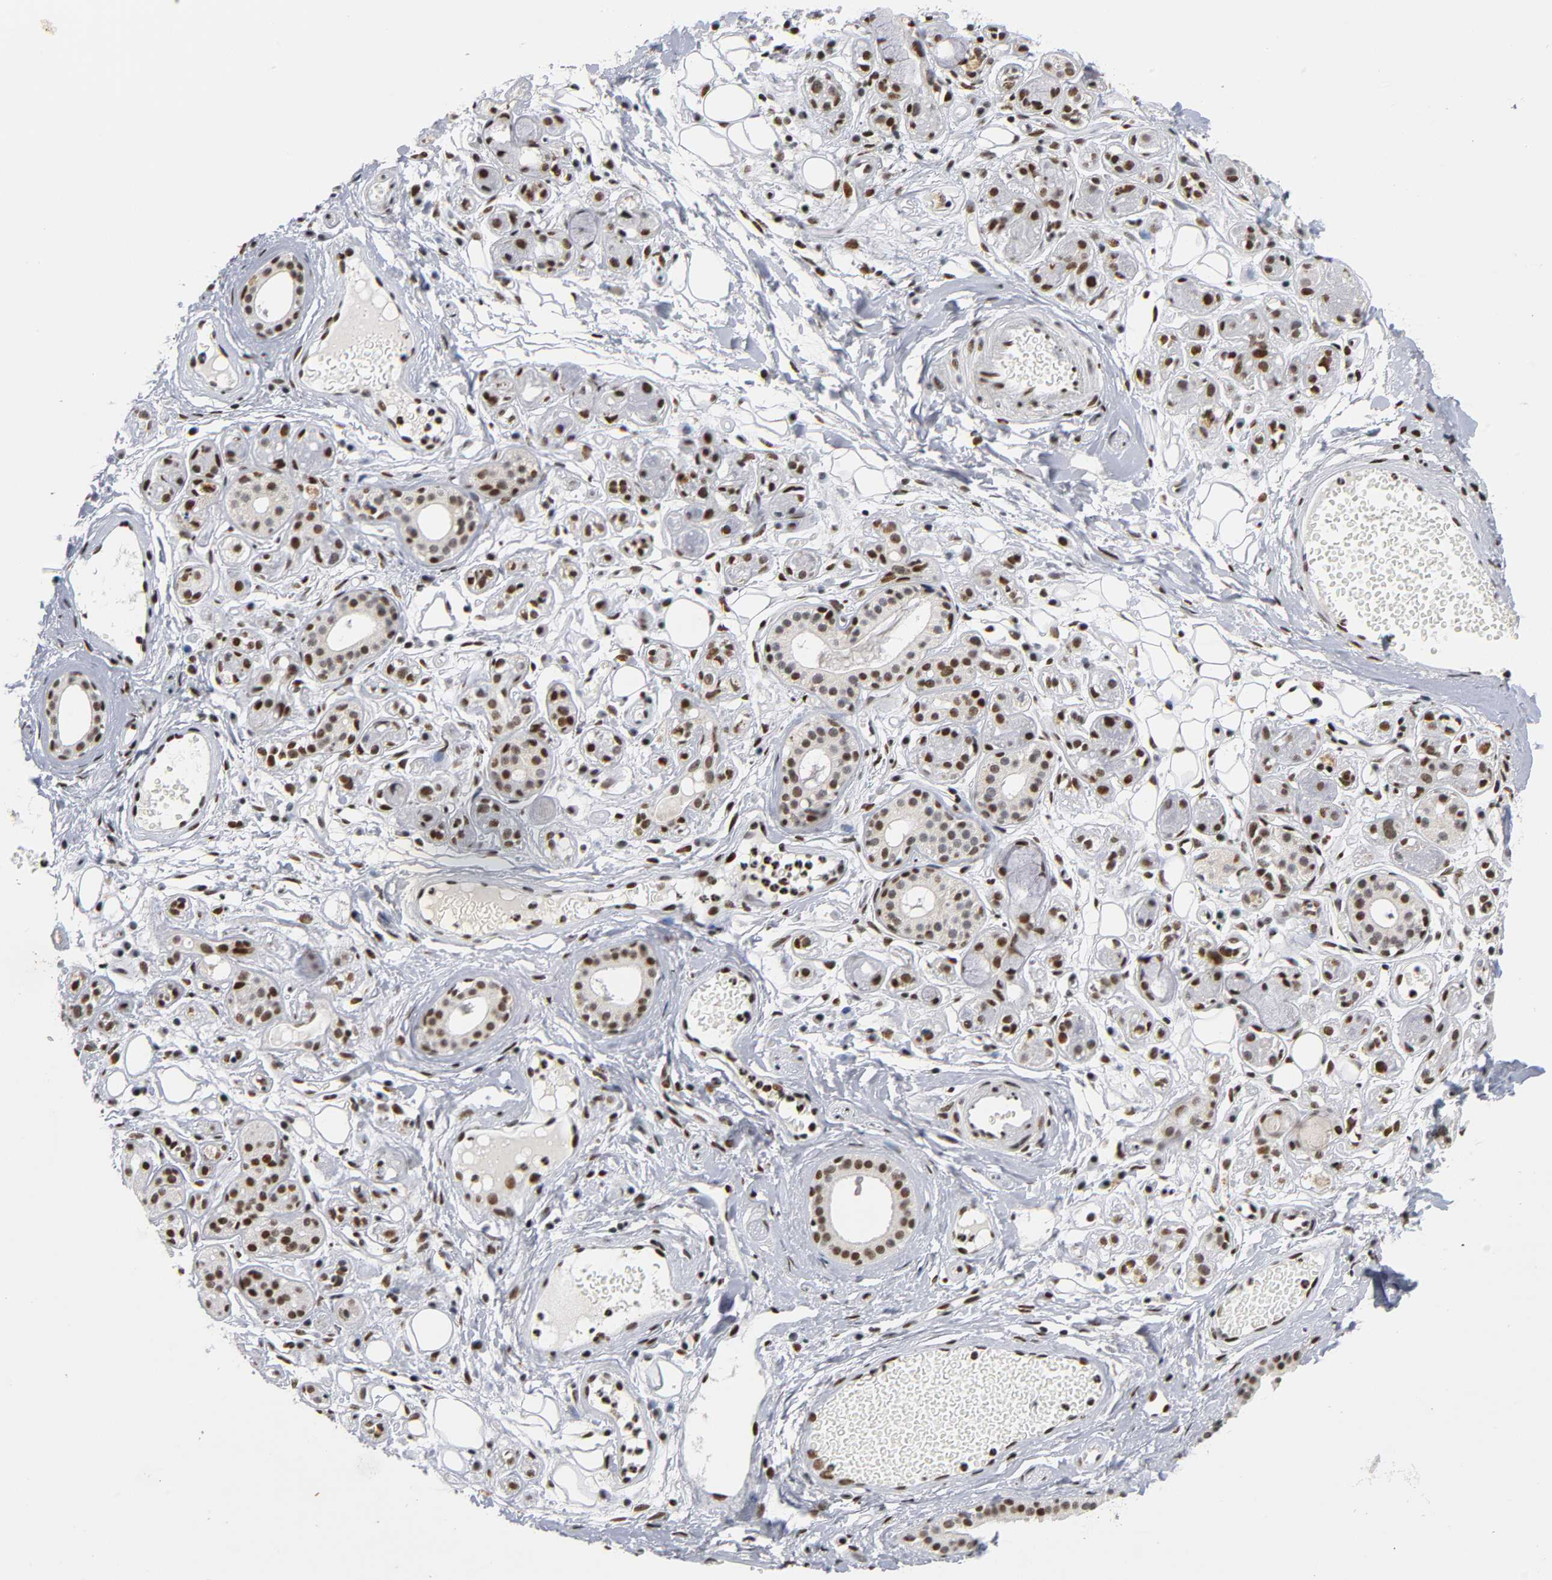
{"staining": {"intensity": "strong", "quantity": ">75%", "location": "nuclear"}, "tissue": "salivary gland", "cell_type": "Glandular cells", "image_type": "normal", "snomed": [{"axis": "morphology", "description": "Normal tissue, NOS"}, {"axis": "topography", "description": "Salivary gland"}], "caption": "Immunohistochemistry staining of normal salivary gland, which exhibits high levels of strong nuclear expression in about >75% of glandular cells indicating strong nuclear protein positivity. The staining was performed using DAB (brown) for protein detection and nuclei were counterstained in hematoxylin (blue).", "gene": "CREBBP", "patient": {"sex": "male", "age": 54}}